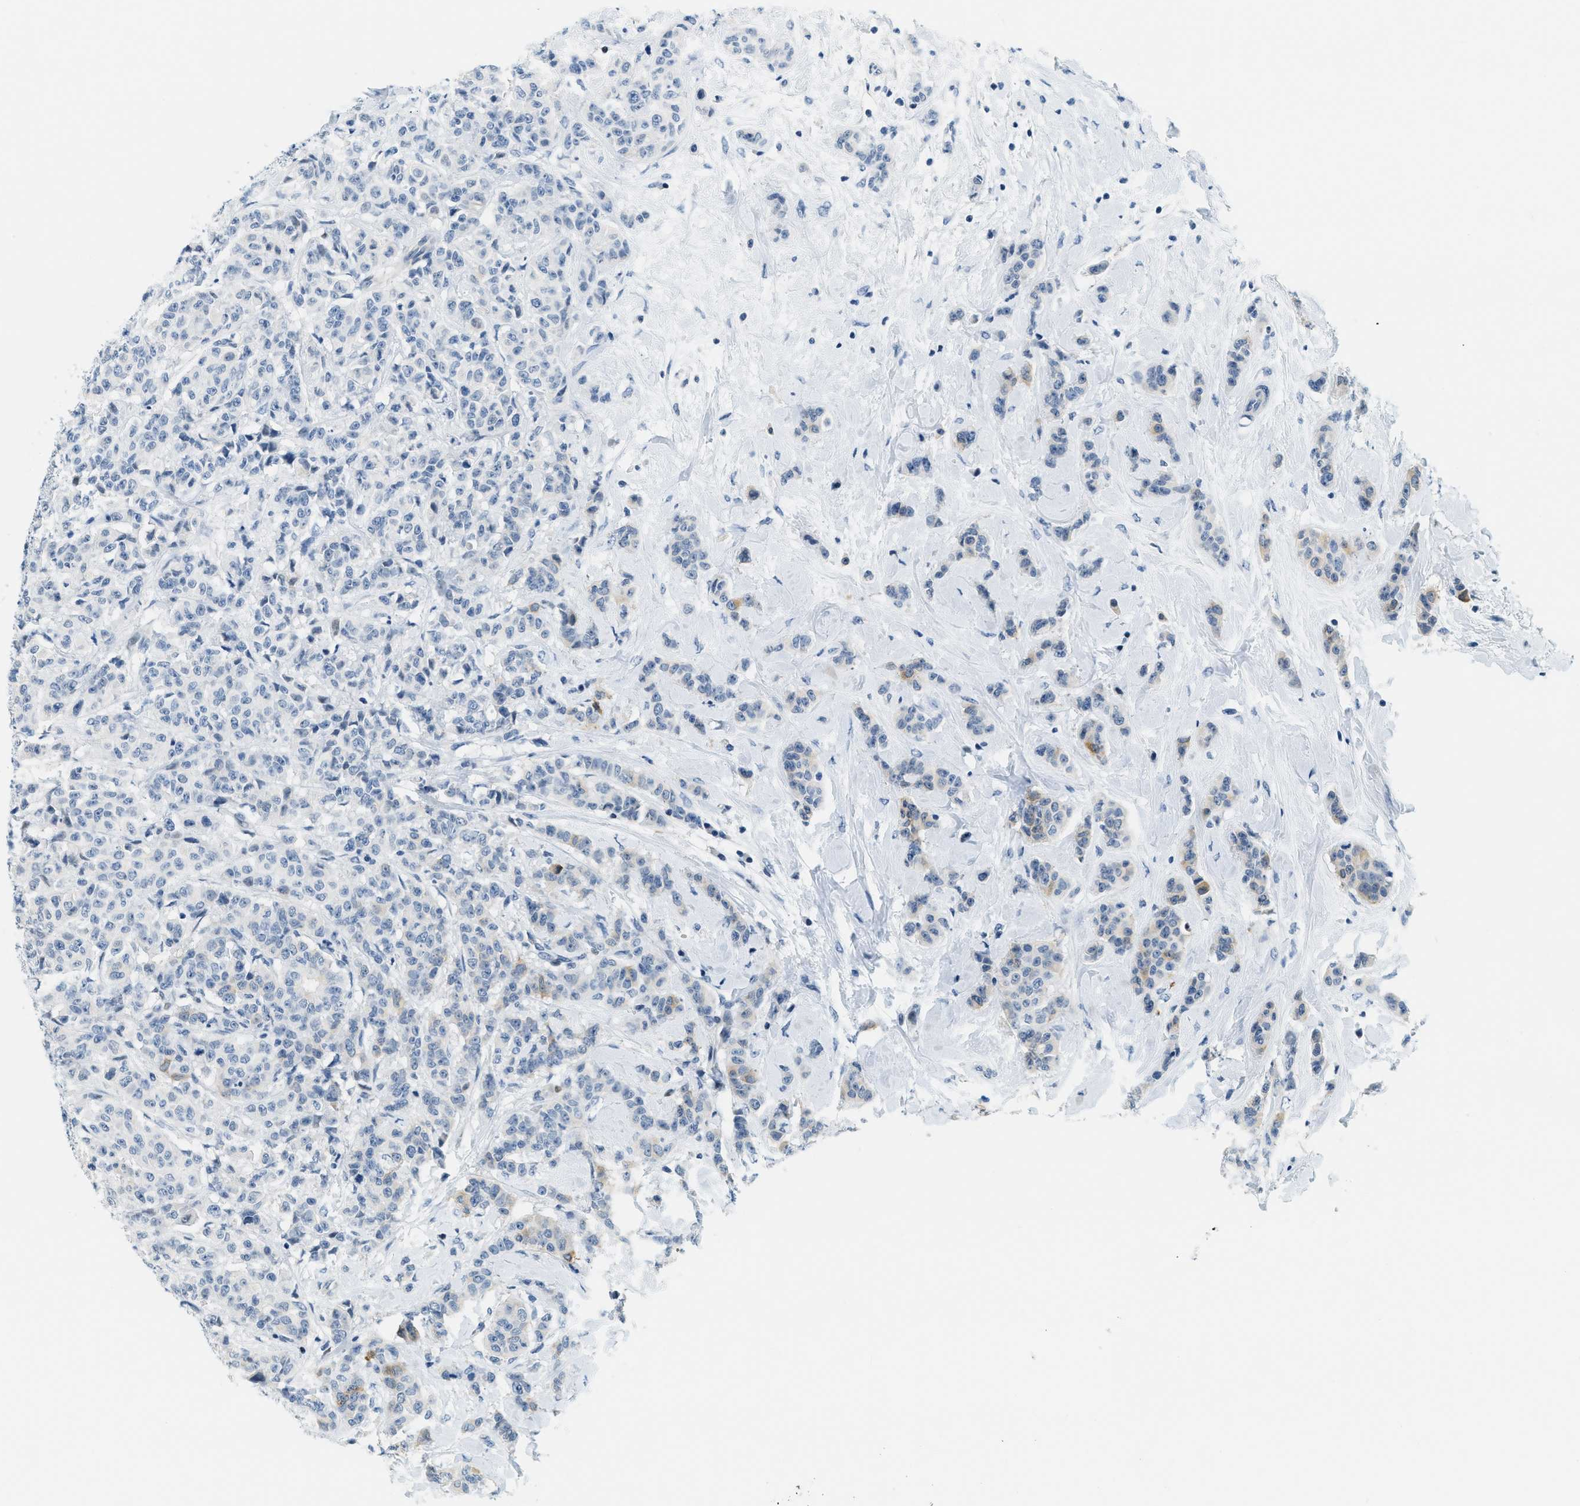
{"staining": {"intensity": "weak", "quantity": "<25%", "location": "cytoplasmic/membranous"}, "tissue": "breast cancer", "cell_type": "Tumor cells", "image_type": "cancer", "snomed": [{"axis": "morphology", "description": "Normal tissue, NOS"}, {"axis": "morphology", "description": "Duct carcinoma"}, {"axis": "topography", "description": "Breast"}], "caption": "Breast cancer stained for a protein using IHC reveals no expression tumor cells.", "gene": "CYP4X1", "patient": {"sex": "female", "age": 40}}